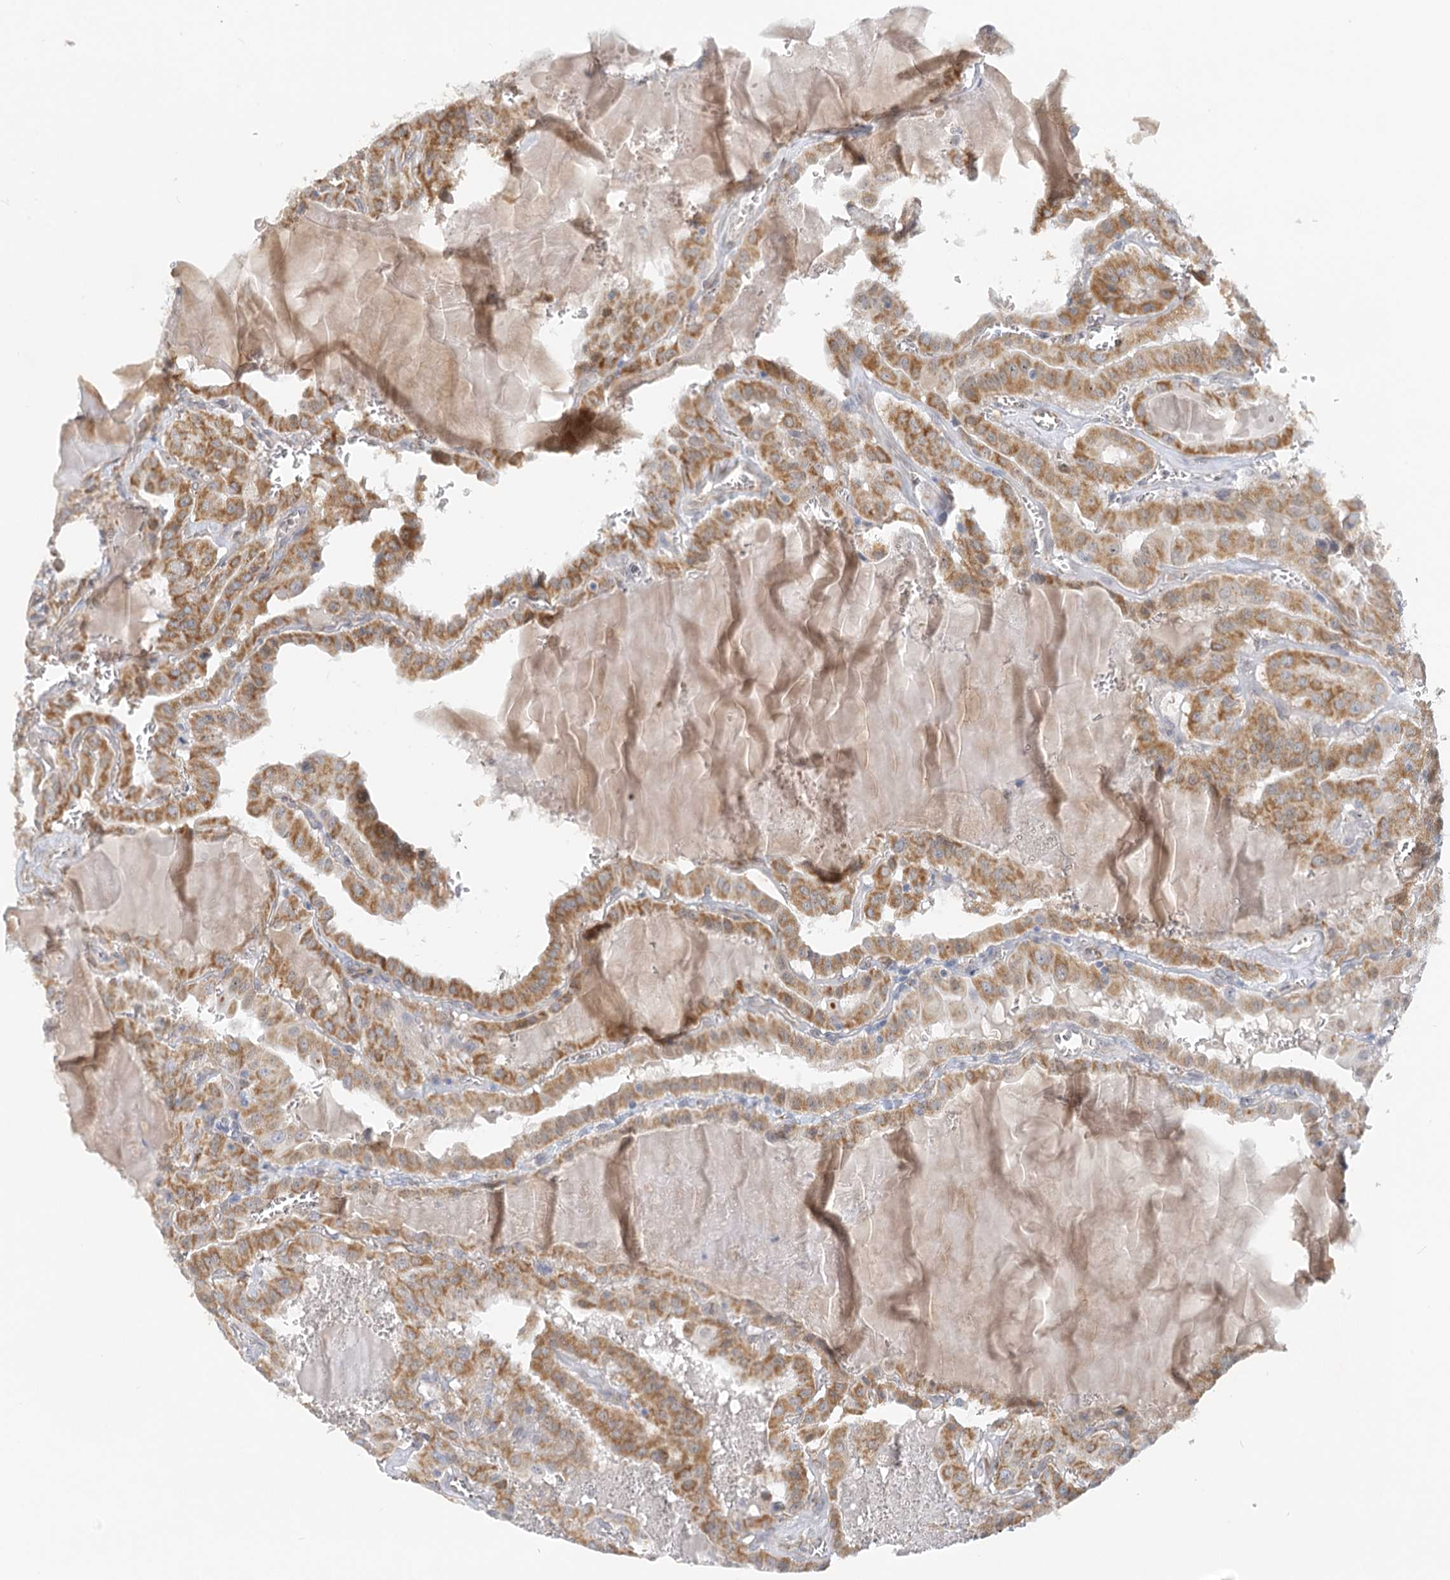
{"staining": {"intensity": "moderate", "quantity": ">75%", "location": "cytoplasmic/membranous"}, "tissue": "thyroid cancer", "cell_type": "Tumor cells", "image_type": "cancer", "snomed": [{"axis": "morphology", "description": "Papillary adenocarcinoma, NOS"}, {"axis": "topography", "description": "Thyroid gland"}], "caption": "Immunohistochemical staining of papillary adenocarcinoma (thyroid) shows medium levels of moderate cytoplasmic/membranous staining in about >75% of tumor cells.", "gene": "NELL2", "patient": {"sex": "male", "age": 52}}